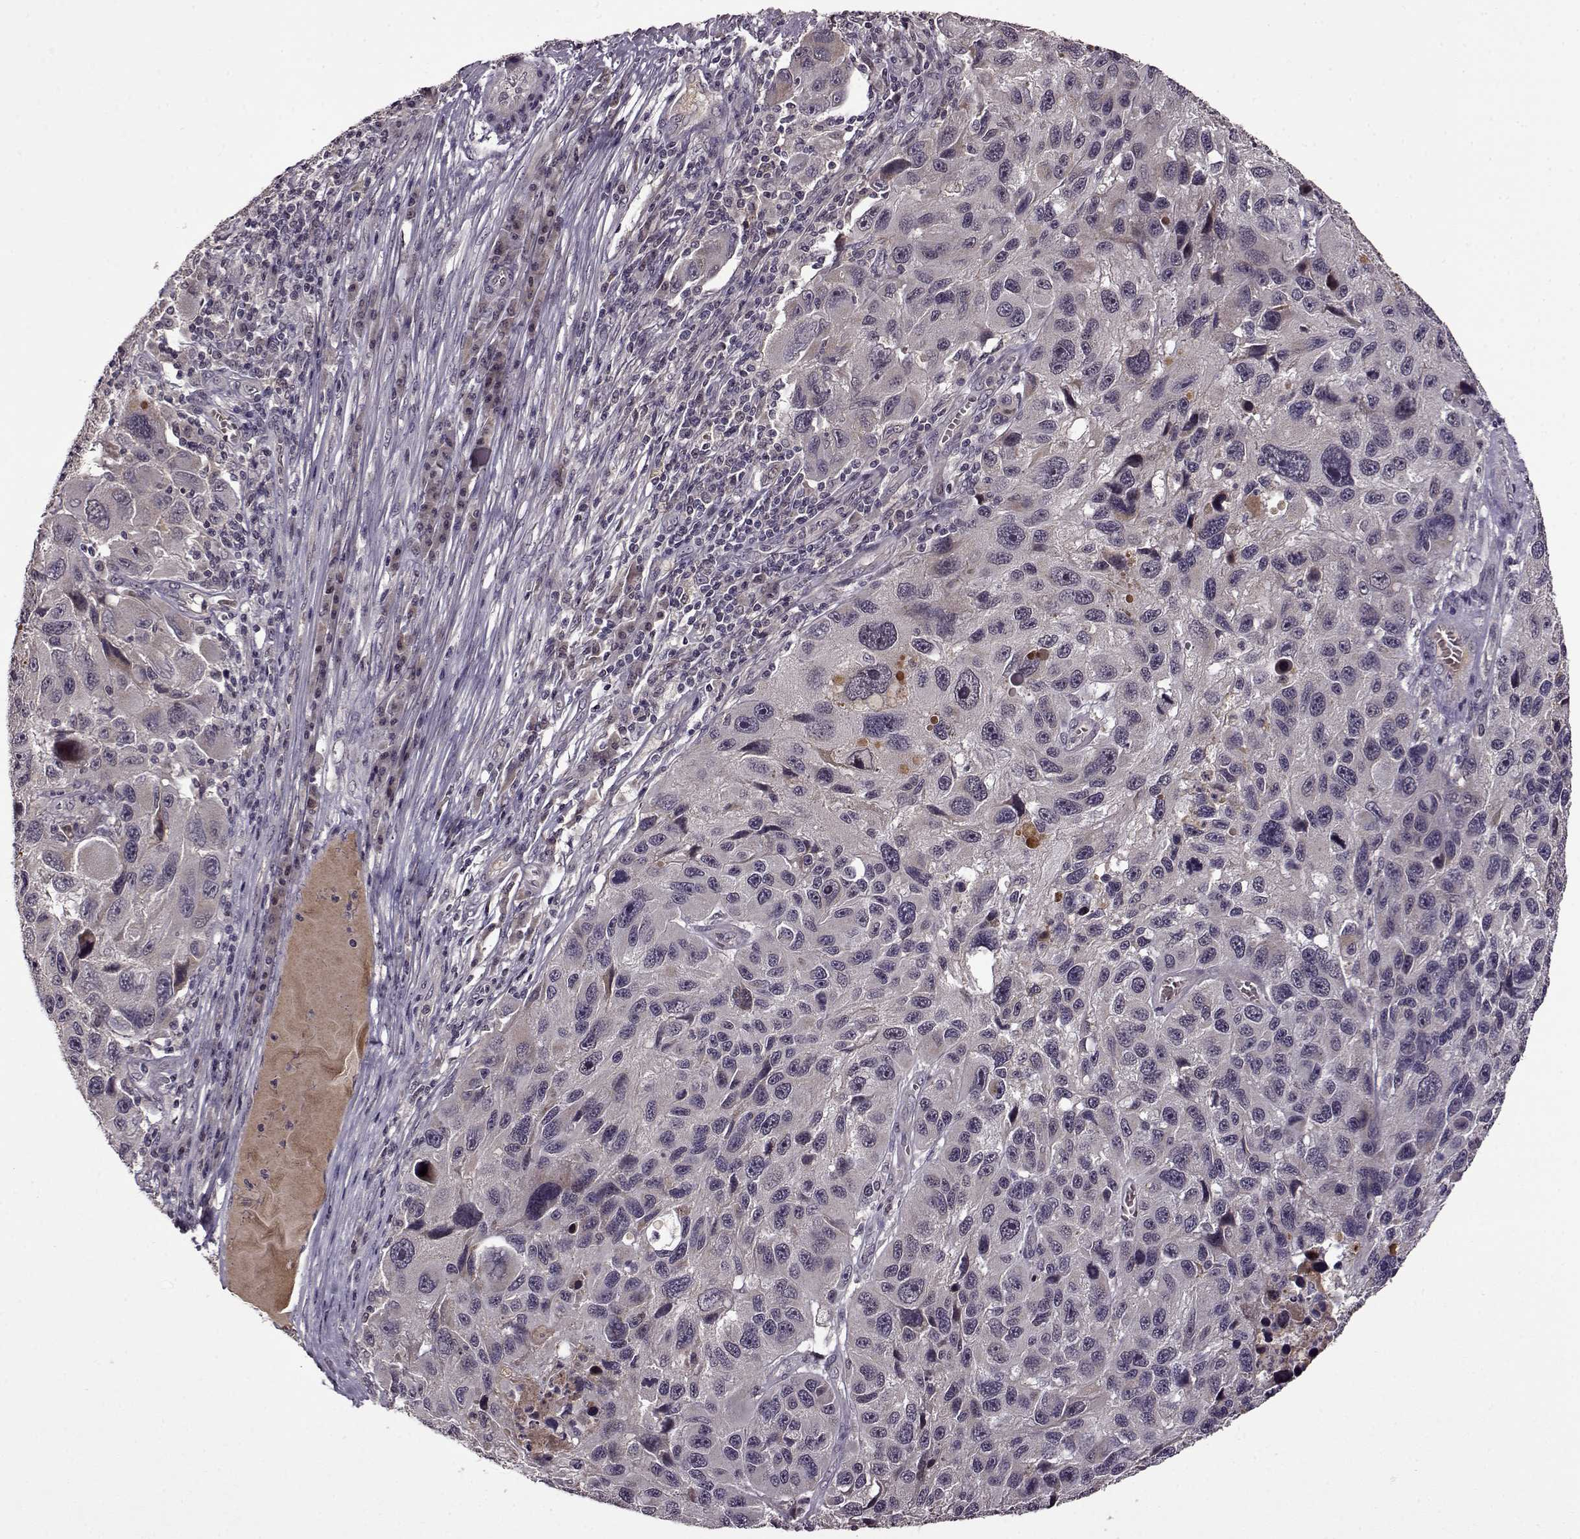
{"staining": {"intensity": "weak", "quantity": "<25%", "location": "nuclear"}, "tissue": "melanoma", "cell_type": "Tumor cells", "image_type": "cancer", "snomed": [{"axis": "morphology", "description": "Malignant melanoma, NOS"}, {"axis": "topography", "description": "Skin"}], "caption": "Protein analysis of malignant melanoma exhibits no significant staining in tumor cells.", "gene": "MAIP1", "patient": {"sex": "male", "age": 53}}